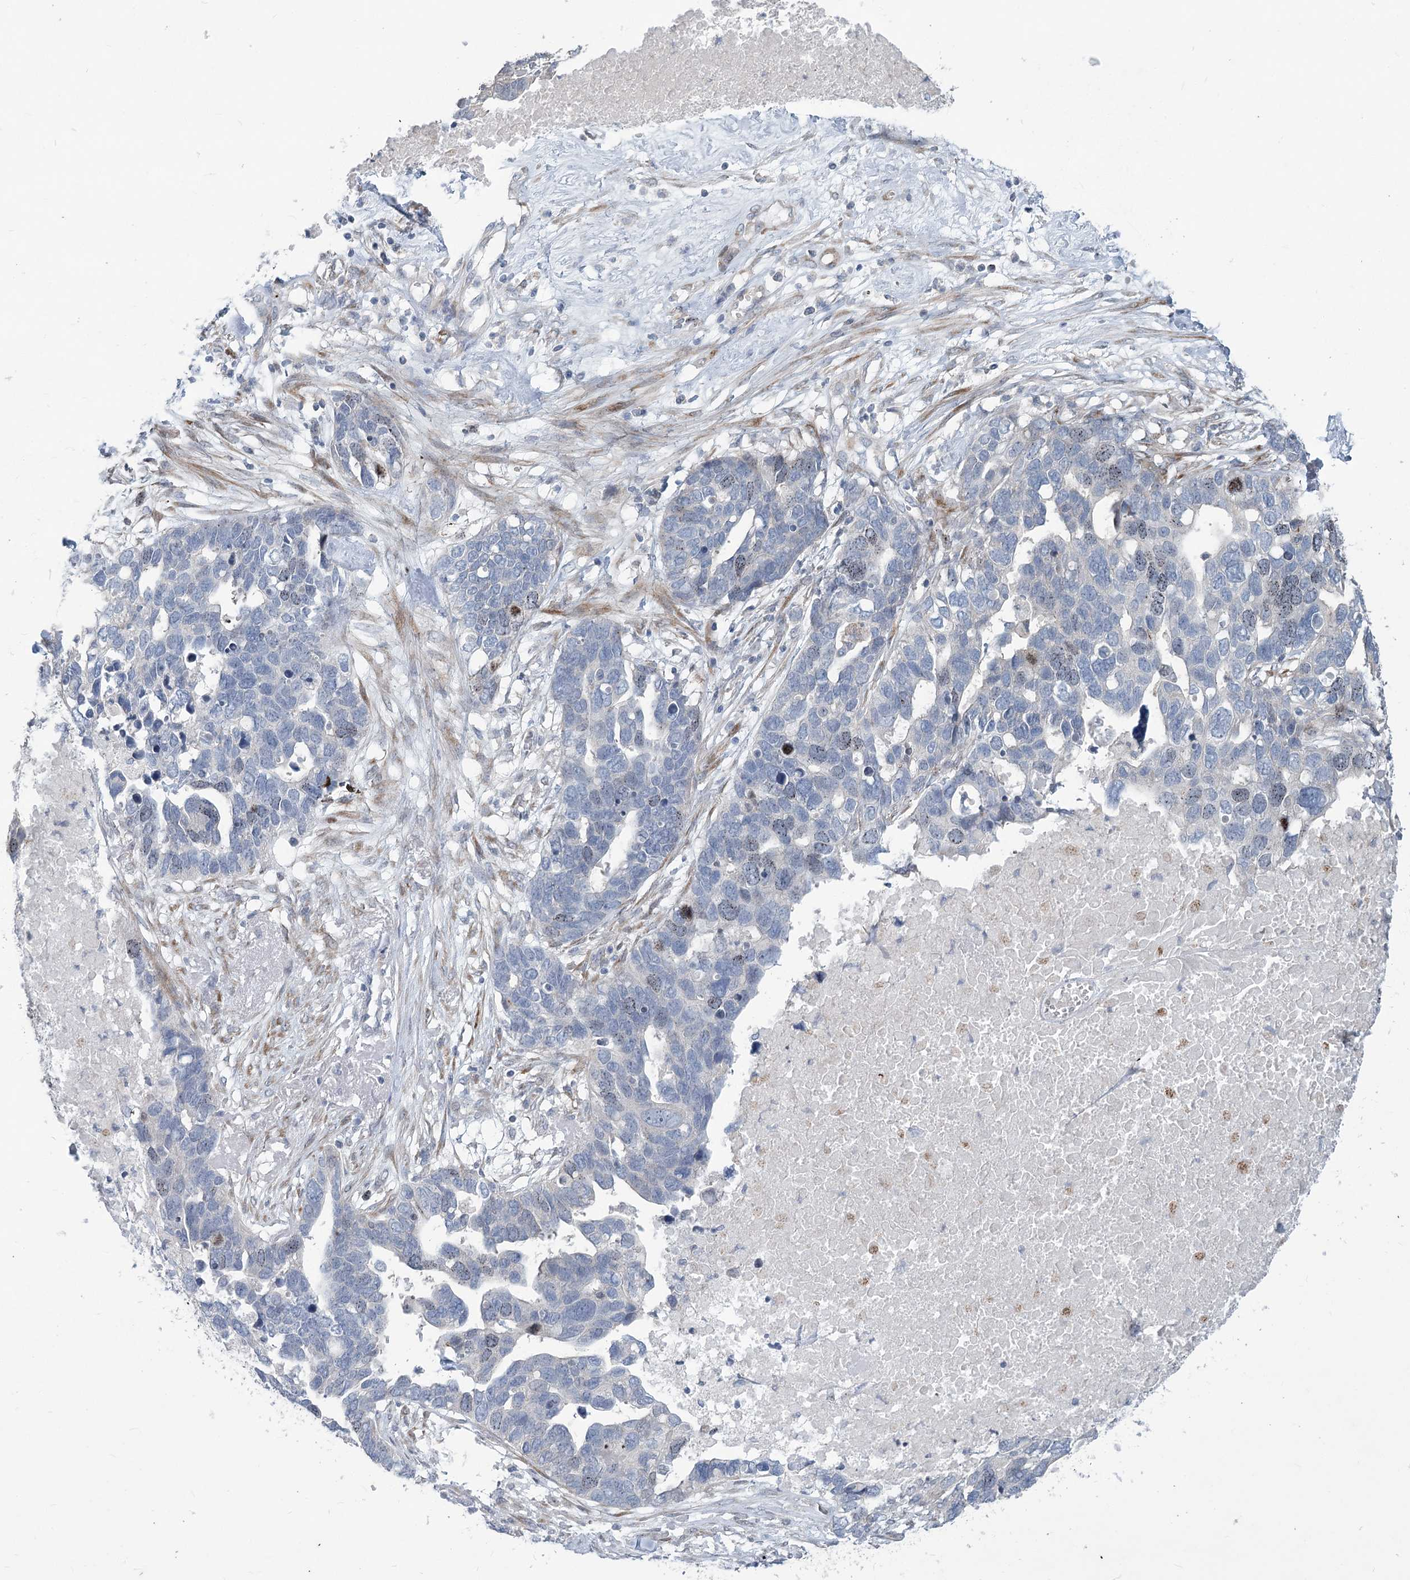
{"staining": {"intensity": "weak", "quantity": "<25%", "location": "nuclear"}, "tissue": "ovarian cancer", "cell_type": "Tumor cells", "image_type": "cancer", "snomed": [{"axis": "morphology", "description": "Cystadenocarcinoma, serous, NOS"}, {"axis": "topography", "description": "Ovary"}], "caption": "The histopathology image shows no significant staining in tumor cells of ovarian serous cystadenocarcinoma. The staining was performed using DAB to visualize the protein expression in brown, while the nuclei were stained in blue with hematoxylin (Magnification: 20x).", "gene": "ABITRAM", "patient": {"sex": "female", "age": 54}}